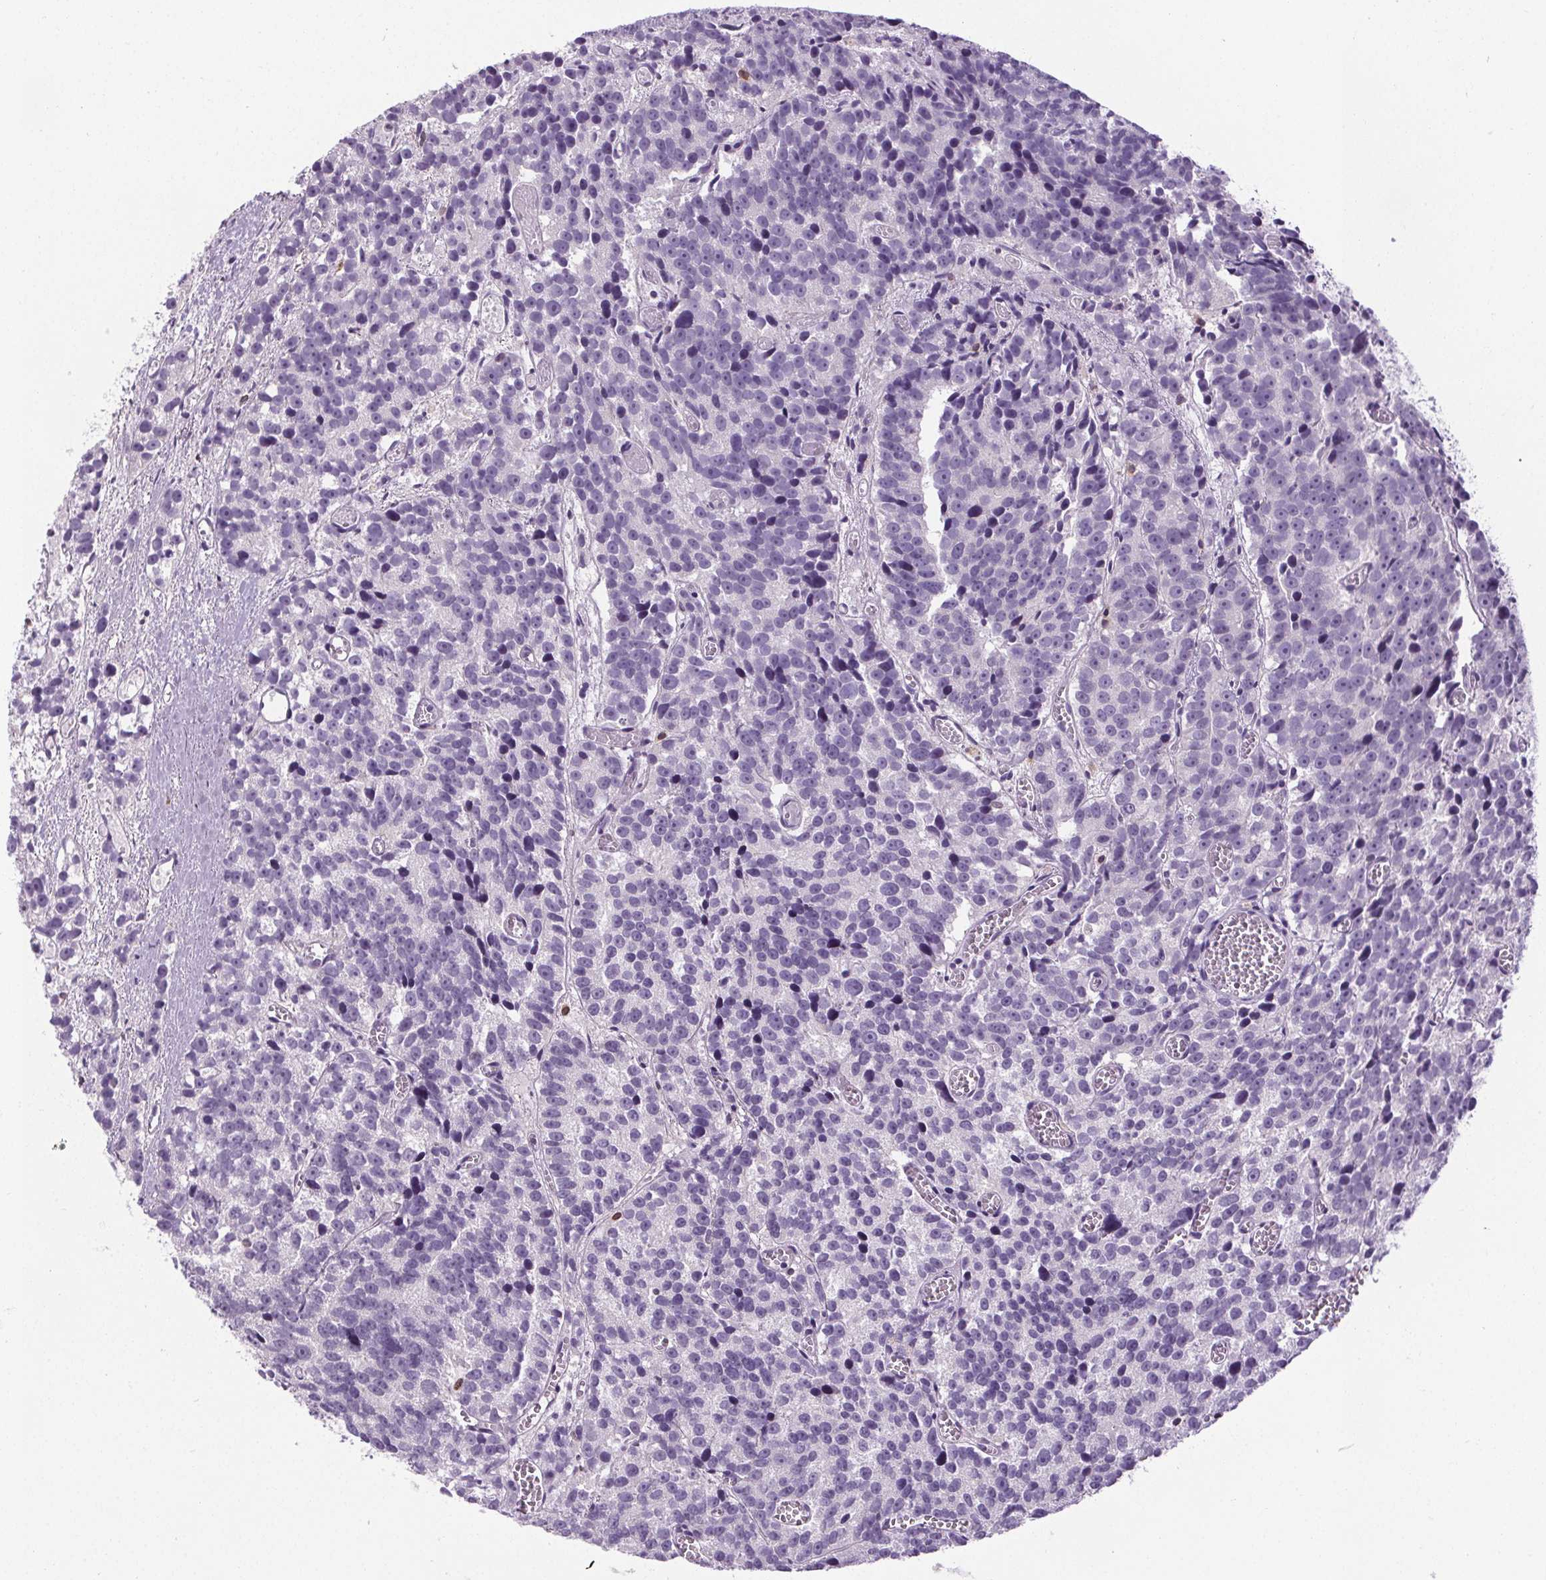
{"staining": {"intensity": "negative", "quantity": "none", "location": "none"}, "tissue": "prostate cancer", "cell_type": "Tumor cells", "image_type": "cancer", "snomed": [{"axis": "morphology", "description": "Adenocarcinoma, High grade"}, {"axis": "topography", "description": "Prostate"}], "caption": "Prostate adenocarcinoma (high-grade) was stained to show a protein in brown. There is no significant staining in tumor cells.", "gene": "TMEM240", "patient": {"sex": "male", "age": 77}}